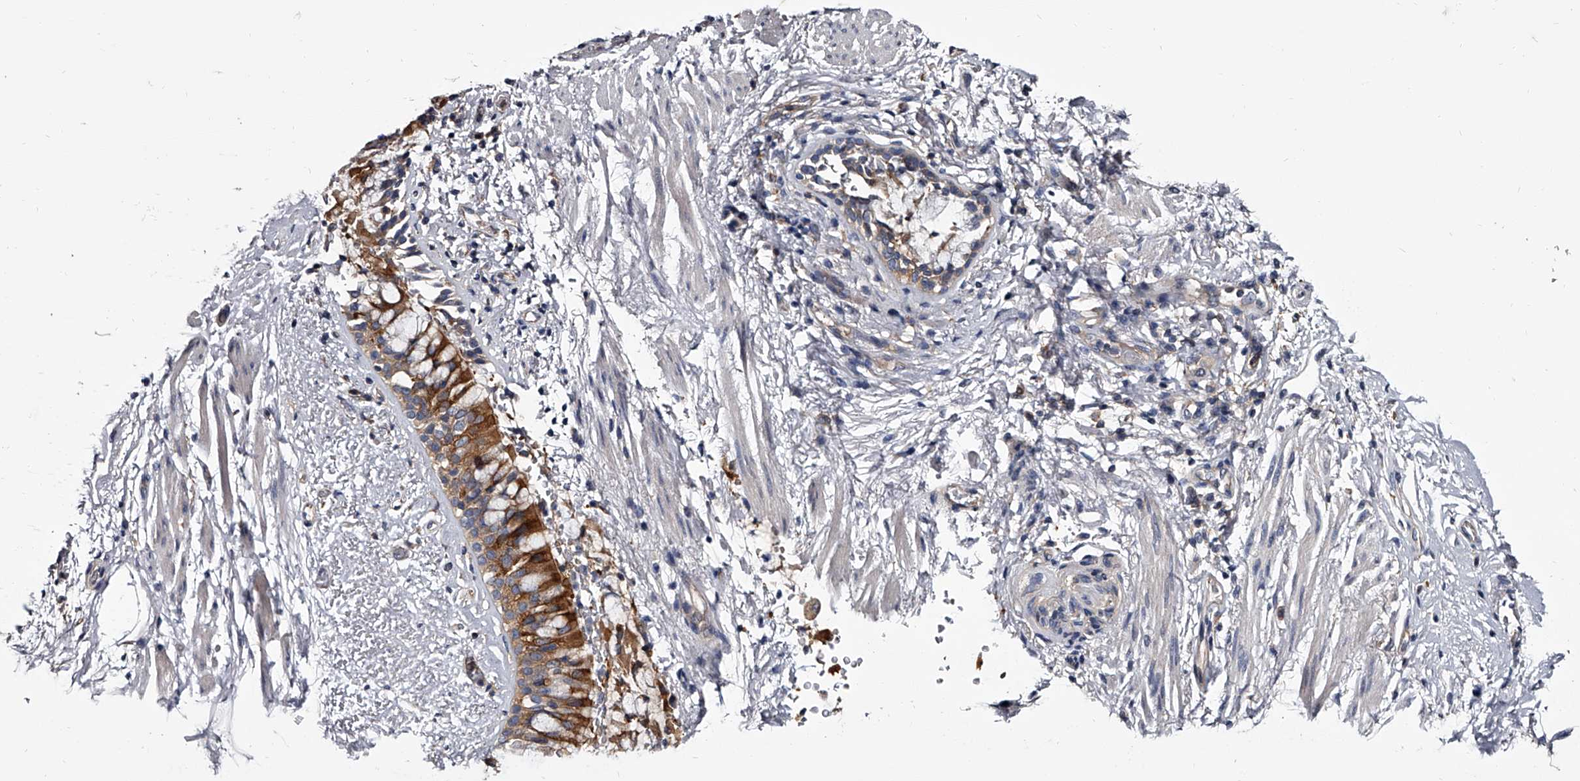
{"staining": {"intensity": "strong", "quantity": ">75%", "location": "cytoplasmic/membranous"}, "tissue": "bronchus", "cell_type": "Respiratory epithelial cells", "image_type": "normal", "snomed": [{"axis": "morphology", "description": "Normal tissue, NOS"}, {"axis": "morphology", "description": "Inflammation, NOS"}, {"axis": "topography", "description": "Cartilage tissue"}, {"axis": "topography", "description": "Bronchus"}, {"axis": "topography", "description": "Lung"}], "caption": "Respiratory epithelial cells demonstrate high levels of strong cytoplasmic/membranous staining in about >75% of cells in normal bronchus.", "gene": "GAPVD1", "patient": {"sex": "female", "age": 64}}